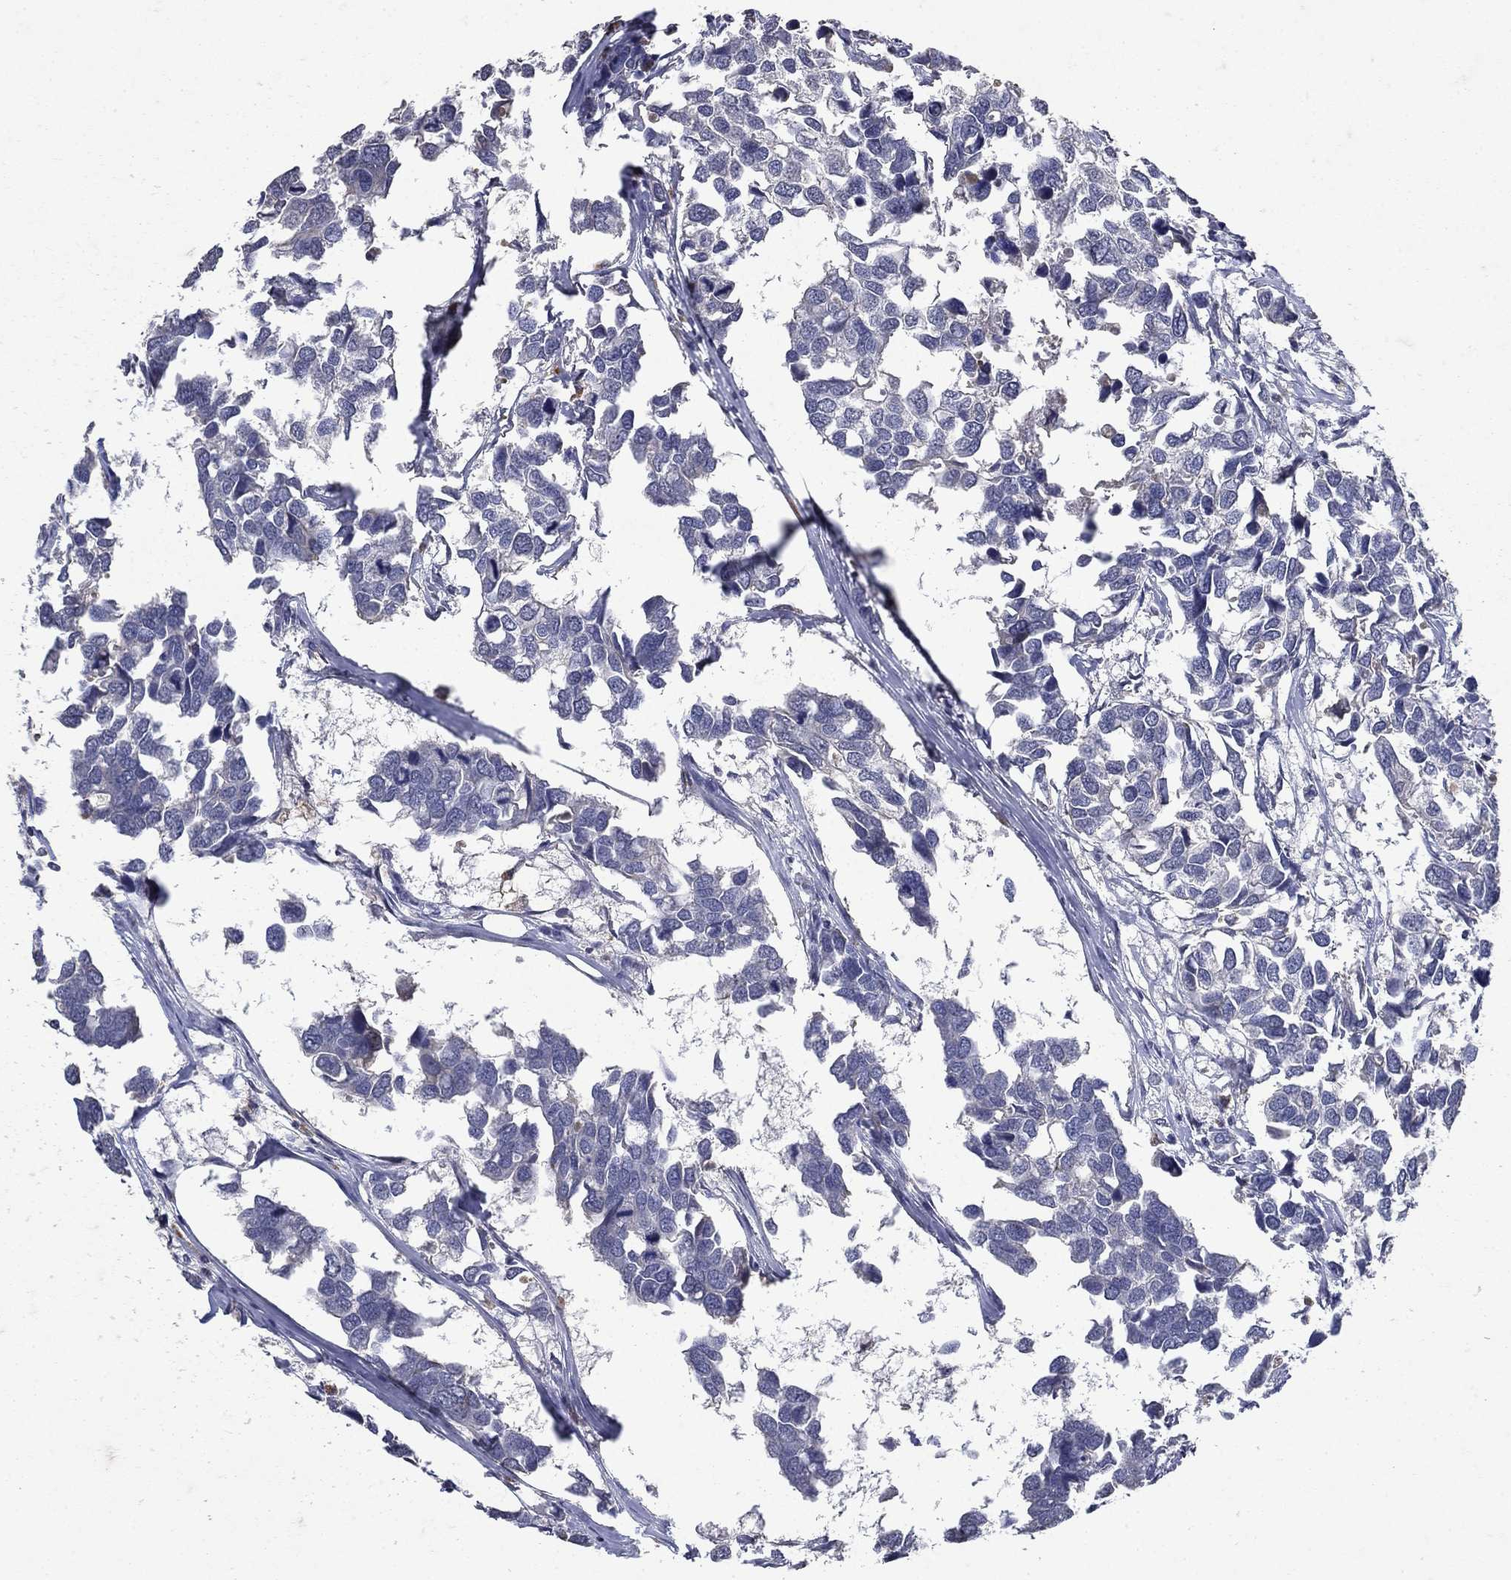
{"staining": {"intensity": "negative", "quantity": "none", "location": "none"}, "tissue": "breast cancer", "cell_type": "Tumor cells", "image_type": "cancer", "snomed": [{"axis": "morphology", "description": "Duct carcinoma"}, {"axis": "topography", "description": "Breast"}], "caption": "Tumor cells show no significant protein expression in breast cancer.", "gene": "NPC2", "patient": {"sex": "female", "age": 83}}